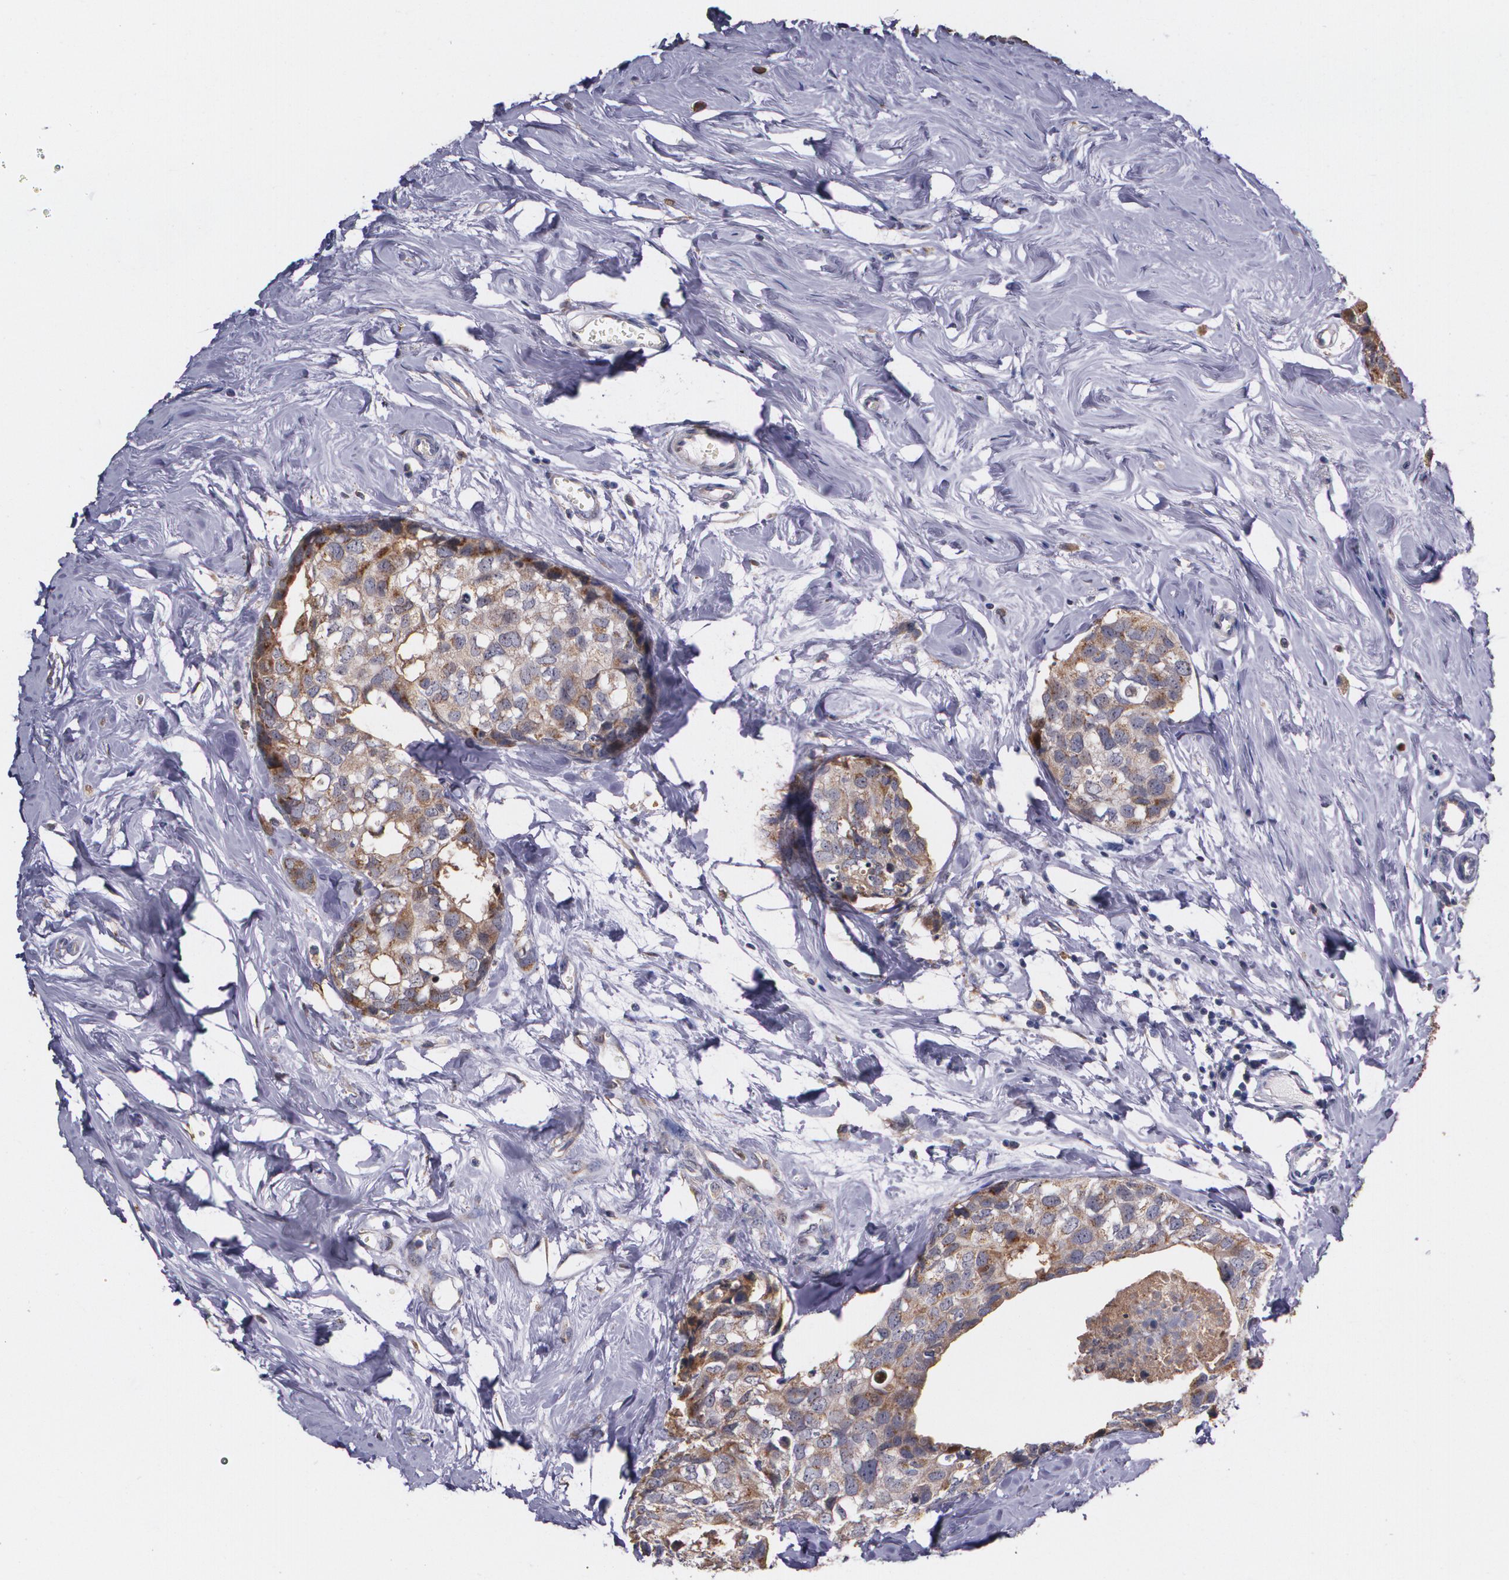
{"staining": {"intensity": "moderate", "quantity": ">75%", "location": "cytoplasmic/membranous"}, "tissue": "breast cancer", "cell_type": "Tumor cells", "image_type": "cancer", "snomed": [{"axis": "morphology", "description": "Normal tissue, NOS"}, {"axis": "morphology", "description": "Duct carcinoma"}, {"axis": "topography", "description": "Breast"}], "caption": "Immunohistochemical staining of human infiltrating ductal carcinoma (breast) demonstrates medium levels of moderate cytoplasmic/membranous expression in approximately >75% of tumor cells.", "gene": "ATF3", "patient": {"sex": "female", "age": 50}}